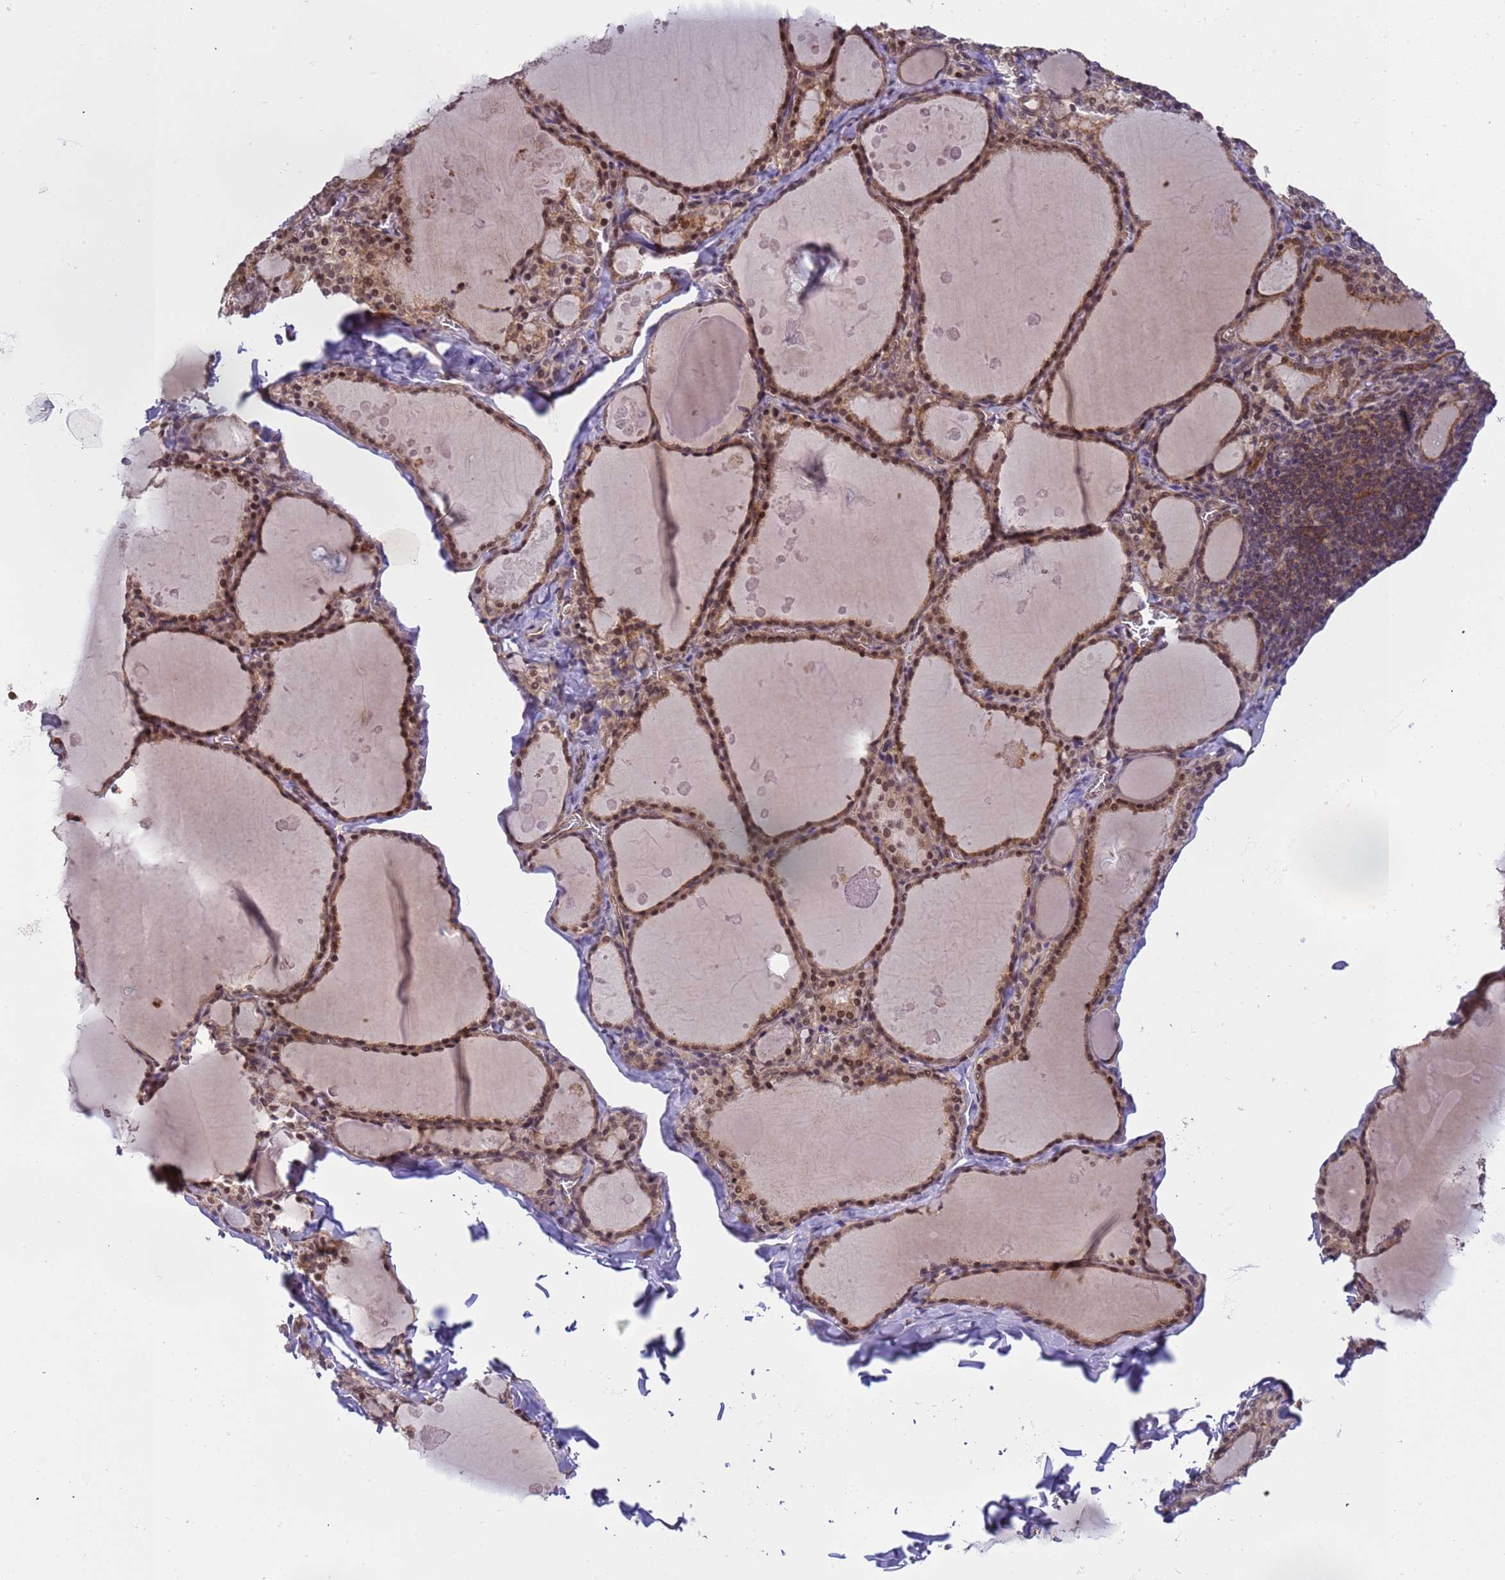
{"staining": {"intensity": "moderate", "quantity": ">75%", "location": "cytoplasmic/membranous,nuclear"}, "tissue": "thyroid gland", "cell_type": "Glandular cells", "image_type": "normal", "snomed": [{"axis": "morphology", "description": "Normal tissue, NOS"}, {"axis": "topography", "description": "Thyroid gland"}], "caption": "A histopathology image of human thyroid gland stained for a protein shows moderate cytoplasmic/membranous,nuclear brown staining in glandular cells.", "gene": "EMC2", "patient": {"sex": "male", "age": 56}}